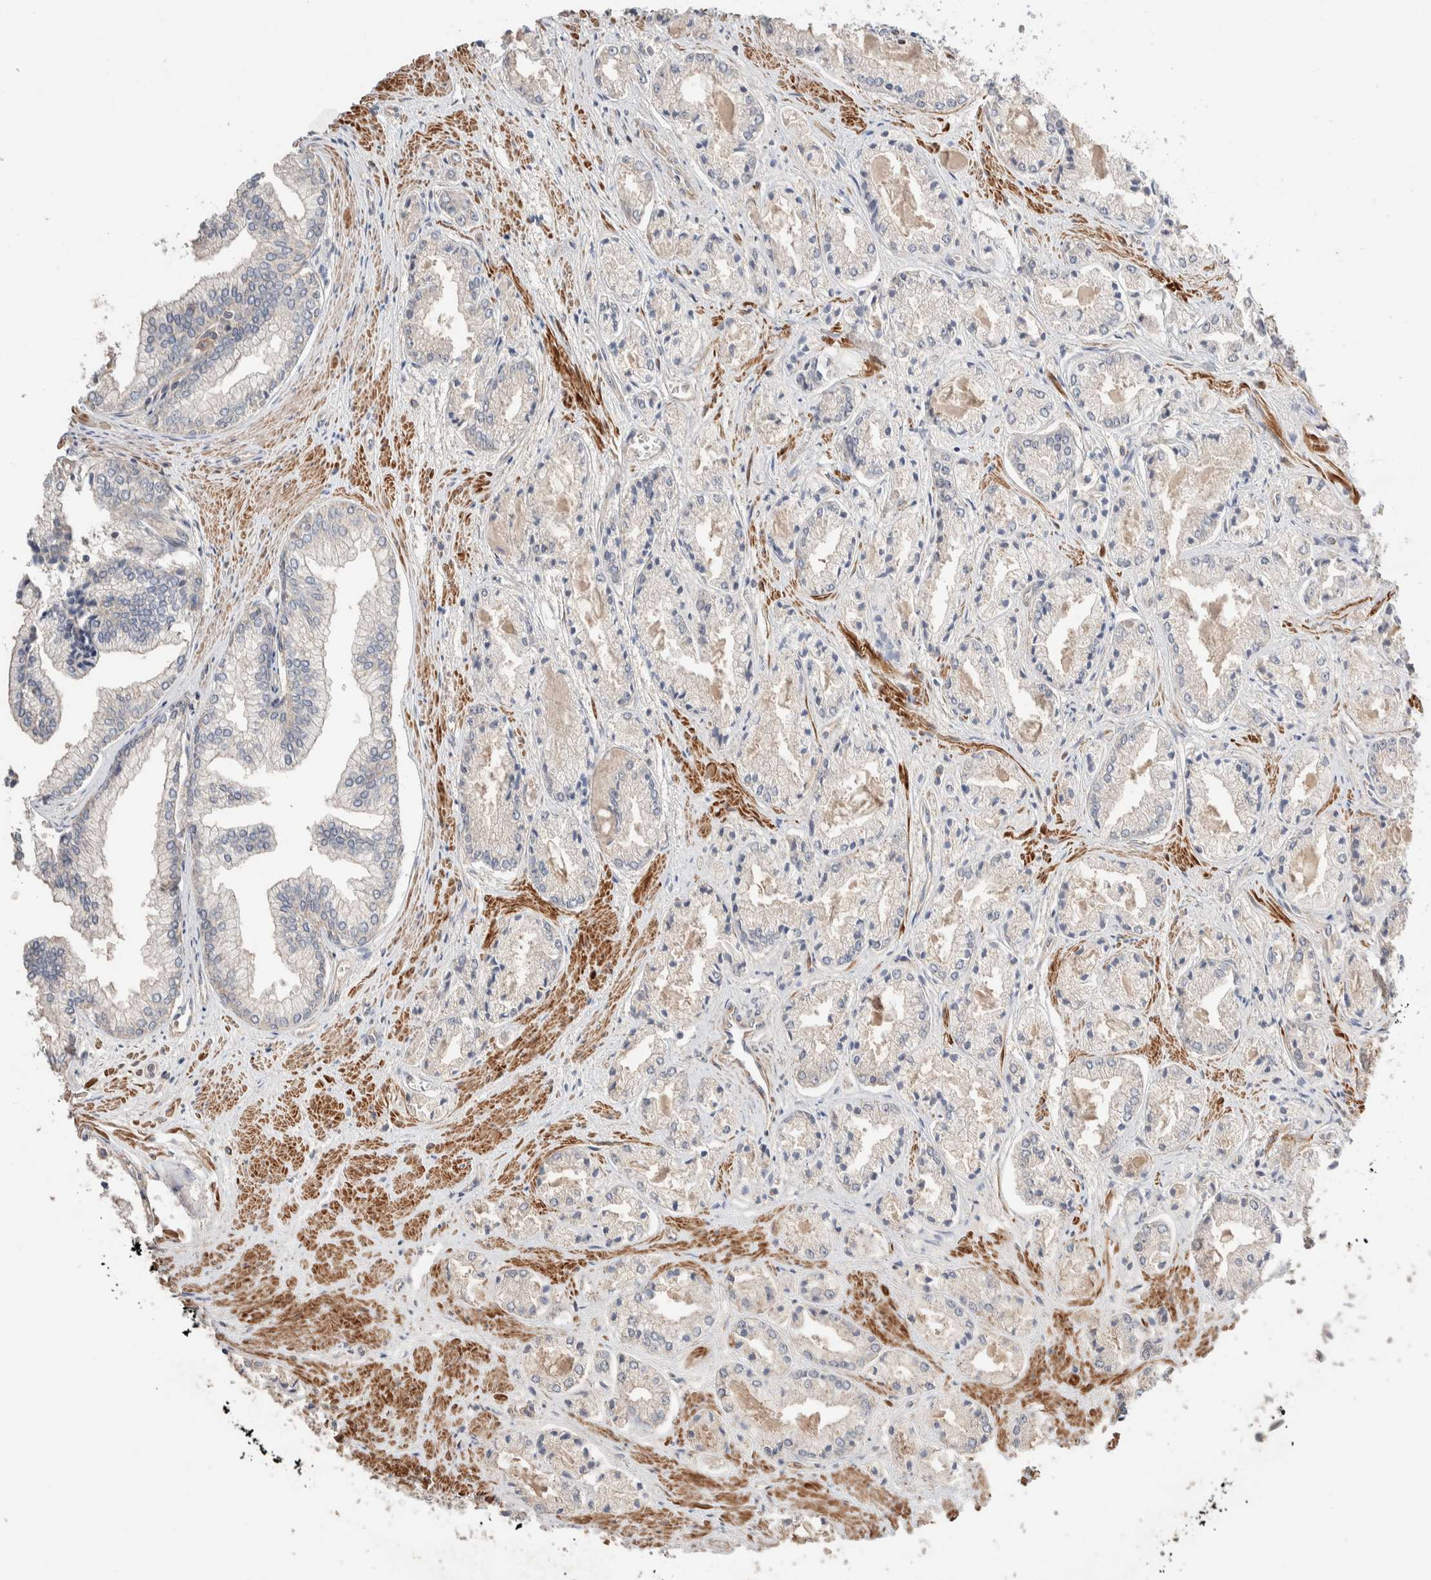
{"staining": {"intensity": "negative", "quantity": "none", "location": "none"}, "tissue": "prostate cancer", "cell_type": "Tumor cells", "image_type": "cancer", "snomed": [{"axis": "morphology", "description": "Adenocarcinoma, Low grade"}, {"axis": "topography", "description": "Prostate"}], "caption": "Protein analysis of low-grade adenocarcinoma (prostate) exhibits no significant expression in tumor cells.", "gene": "WDR91", "patient": {"sex": "male", "age": 52}}